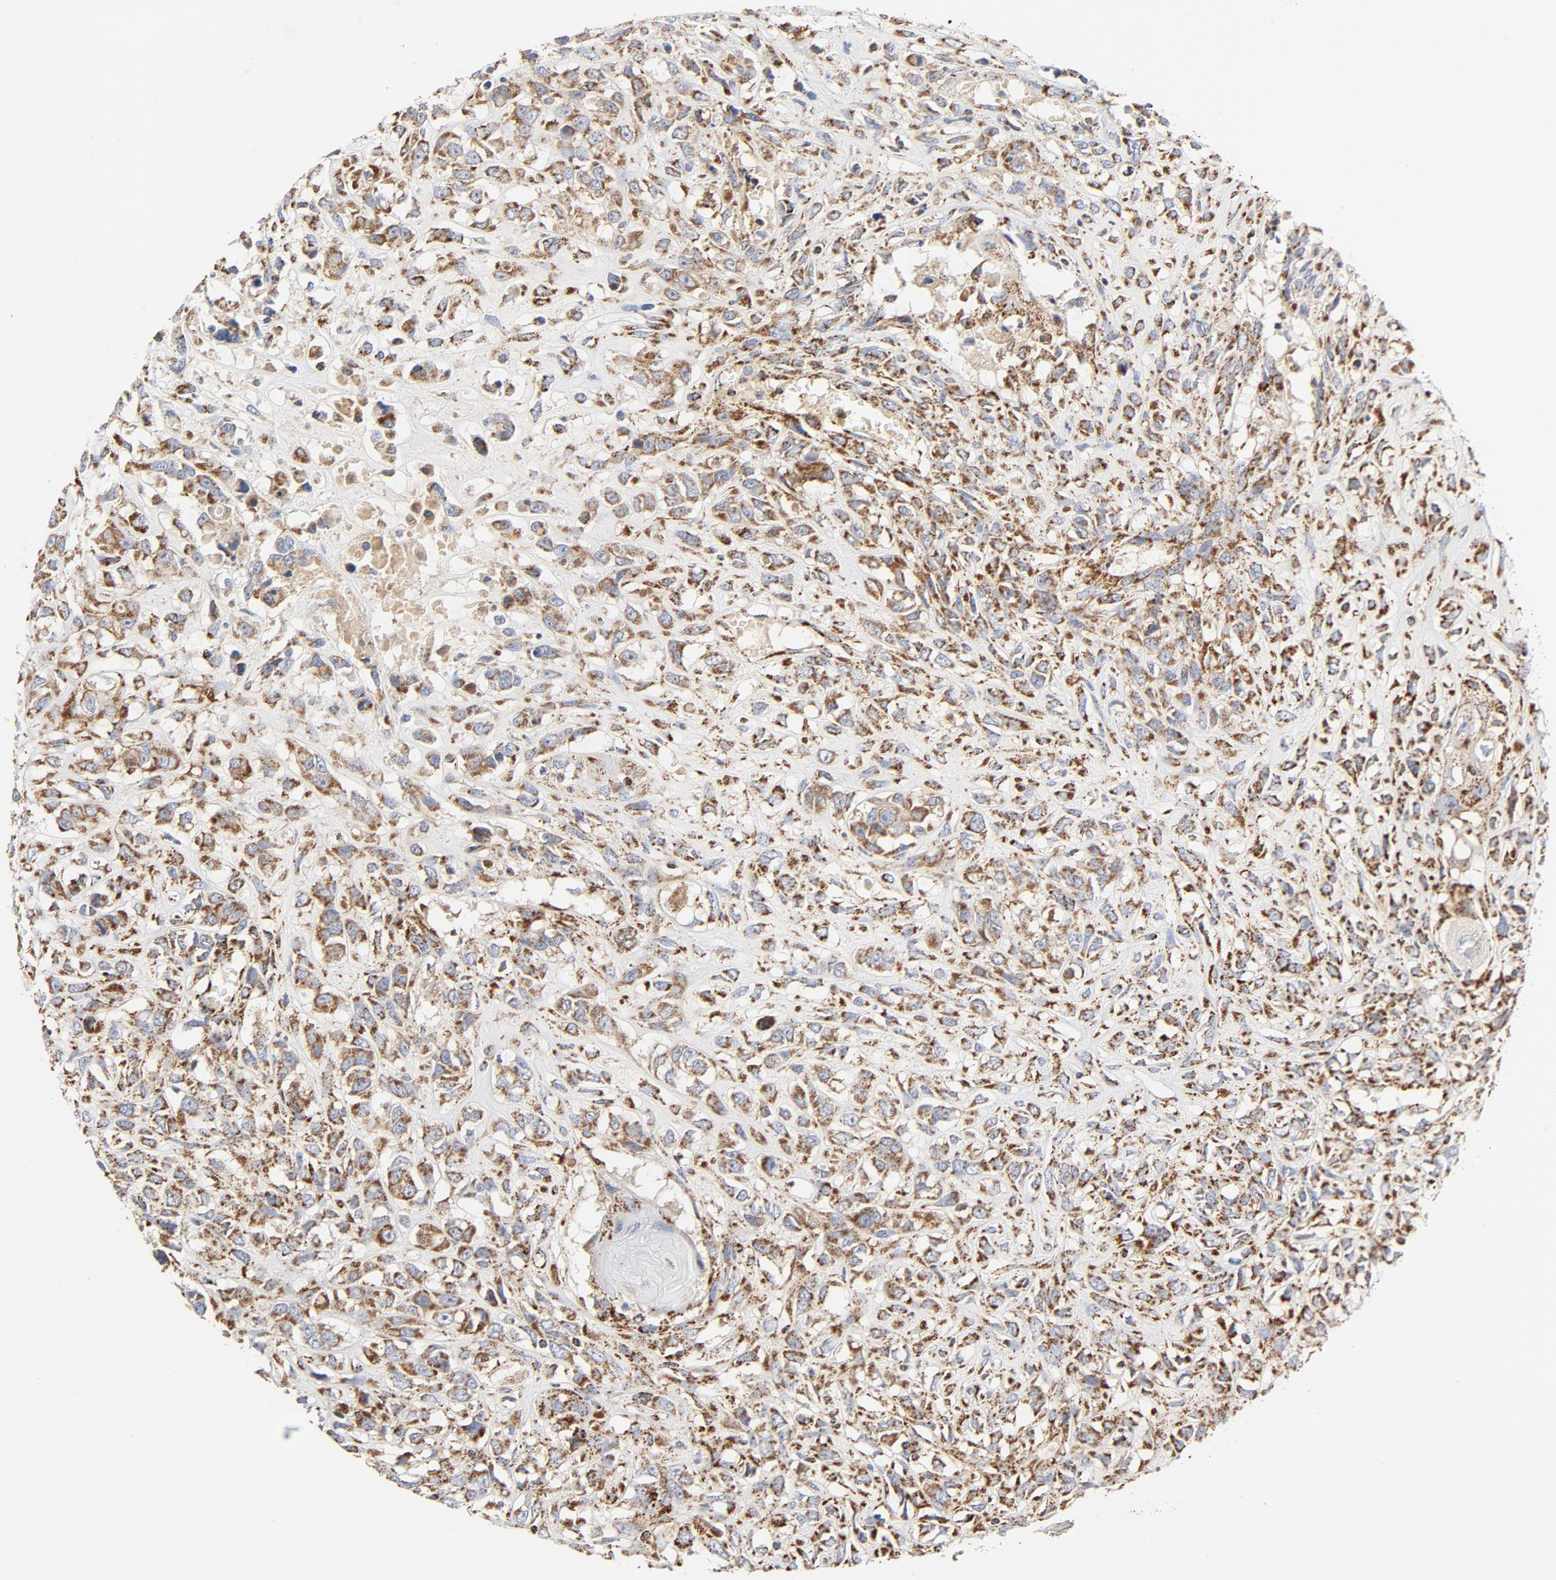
{"staining": {"intensity": "moderate", "quantity": ">75%", "location": "cytoplasmic/membranous"}, "tissue": "head and neck cancer", "cell_type": "Tumor cells", "image_type": "cancer", "snomed": [{"axis": "morphology", "description": "Necrosis, NOS"}, {"axis": "morphology", "description": "Neoplasm, malignant, NOS"}, {"axis": "topography", "description": "Salivary gland"}, {"axis": "topography", "description": "Head-Neck"}], "caption": "Protein positivity by immunohistochemistry (IHC) displays moderate cytoplasmic/membranous positivity in about >75% of tumor cells in head and neck cancer (neoplasm (malignant)).", "gene": "PCNX4", "patient": {"sex": "male", "age": 43}}